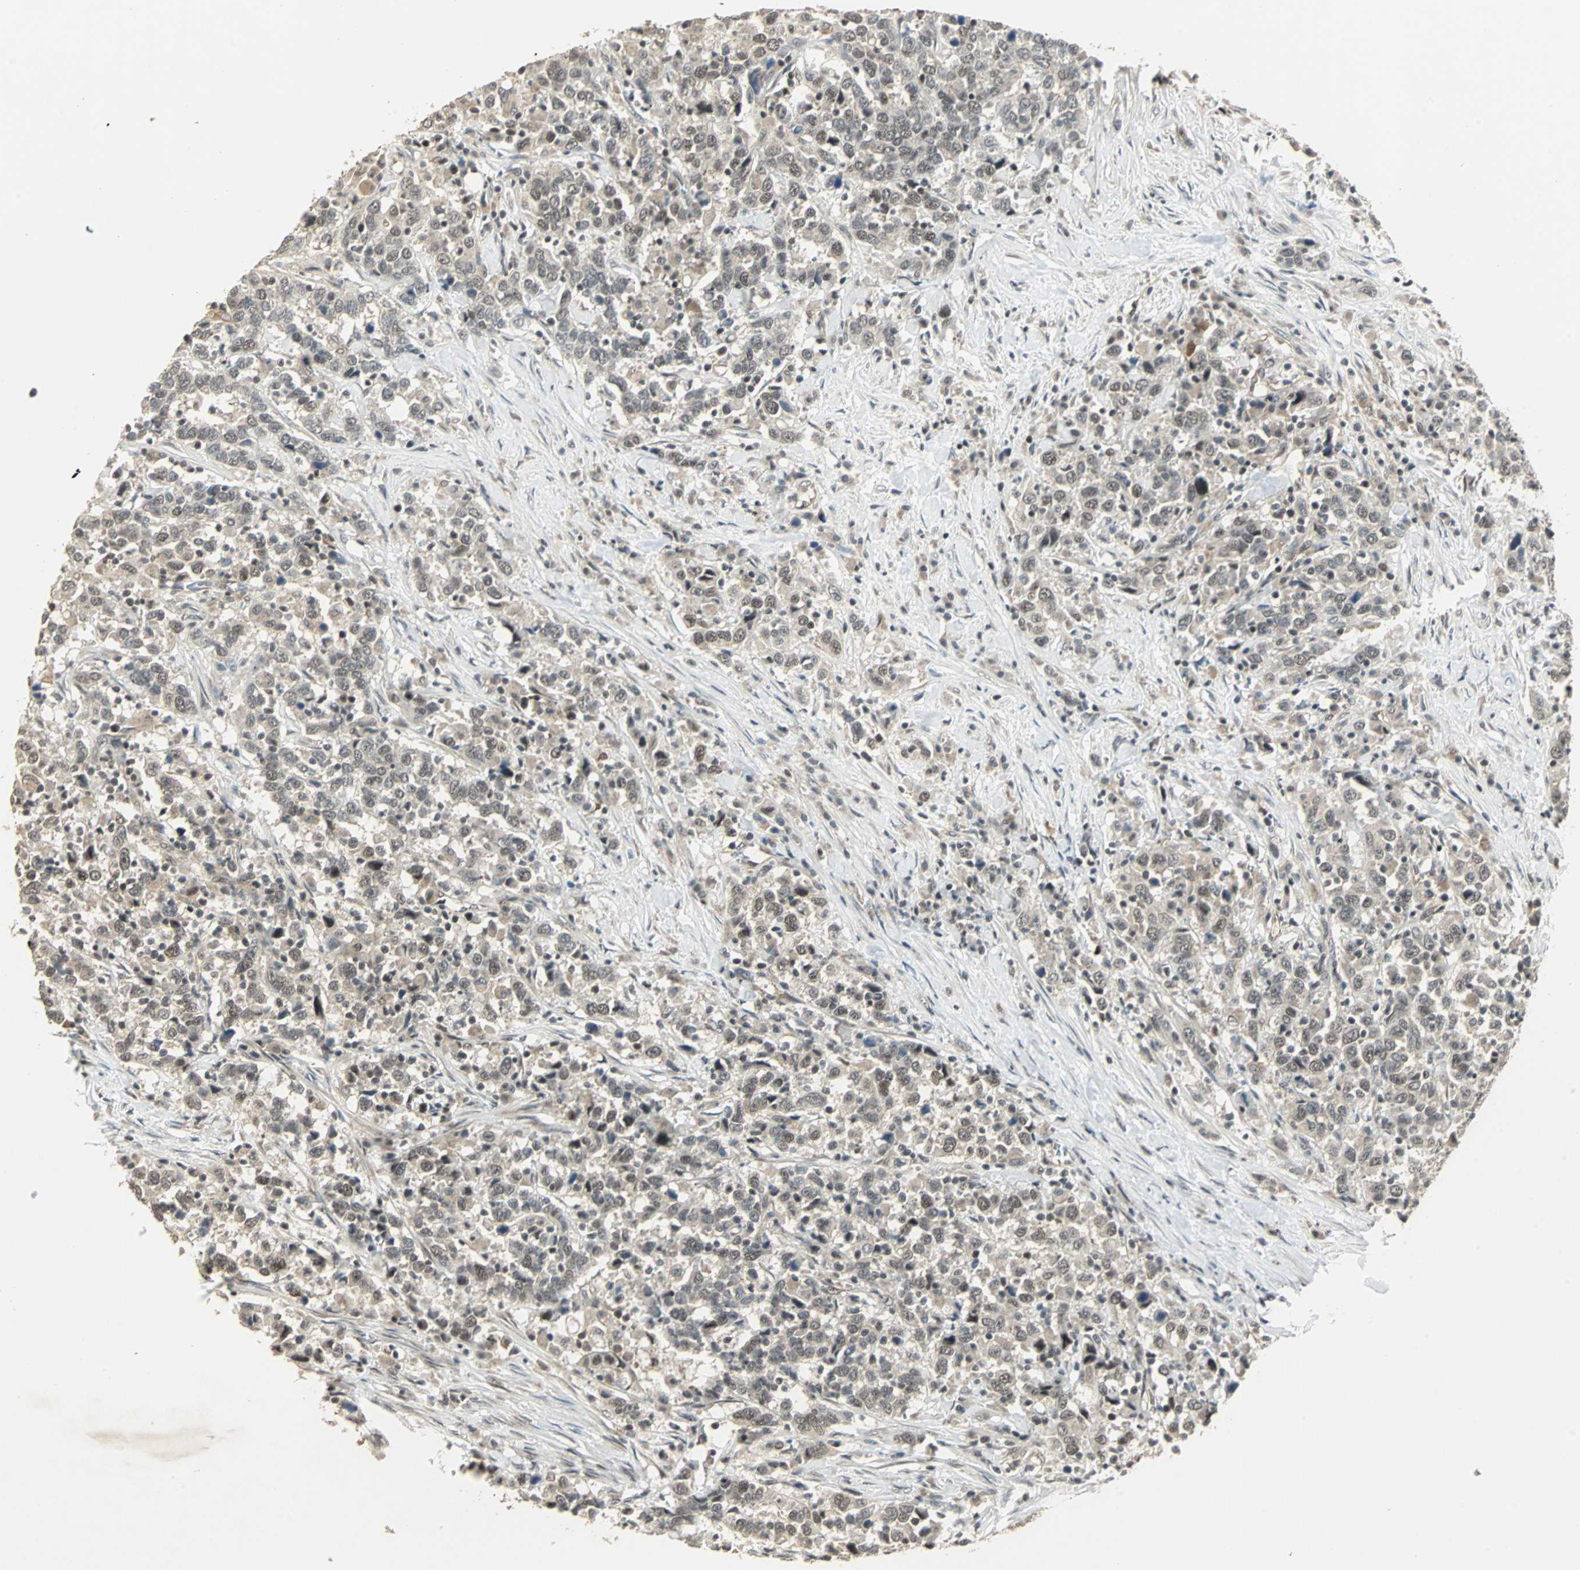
{"staining": {"intensity": "moderate", "quantity": "25%-75%", "location": "nuclear"}, "tissue": "urothelial cancer", "cell_type": "Tumor cells", "image_type": "cancer", "snomed": [{"axis": "morphology", "description": "Urothelial carcinoma, High grade"}, {"axis": "topography", "description": "Urinary bladder"}], "caption": "High-grade urothelial carcinoma stained for a protein demonstrates moderate nuclear positivity in tumor cells.", "gene": "MED4", "patient": {"sex": "male", "age": 61}}